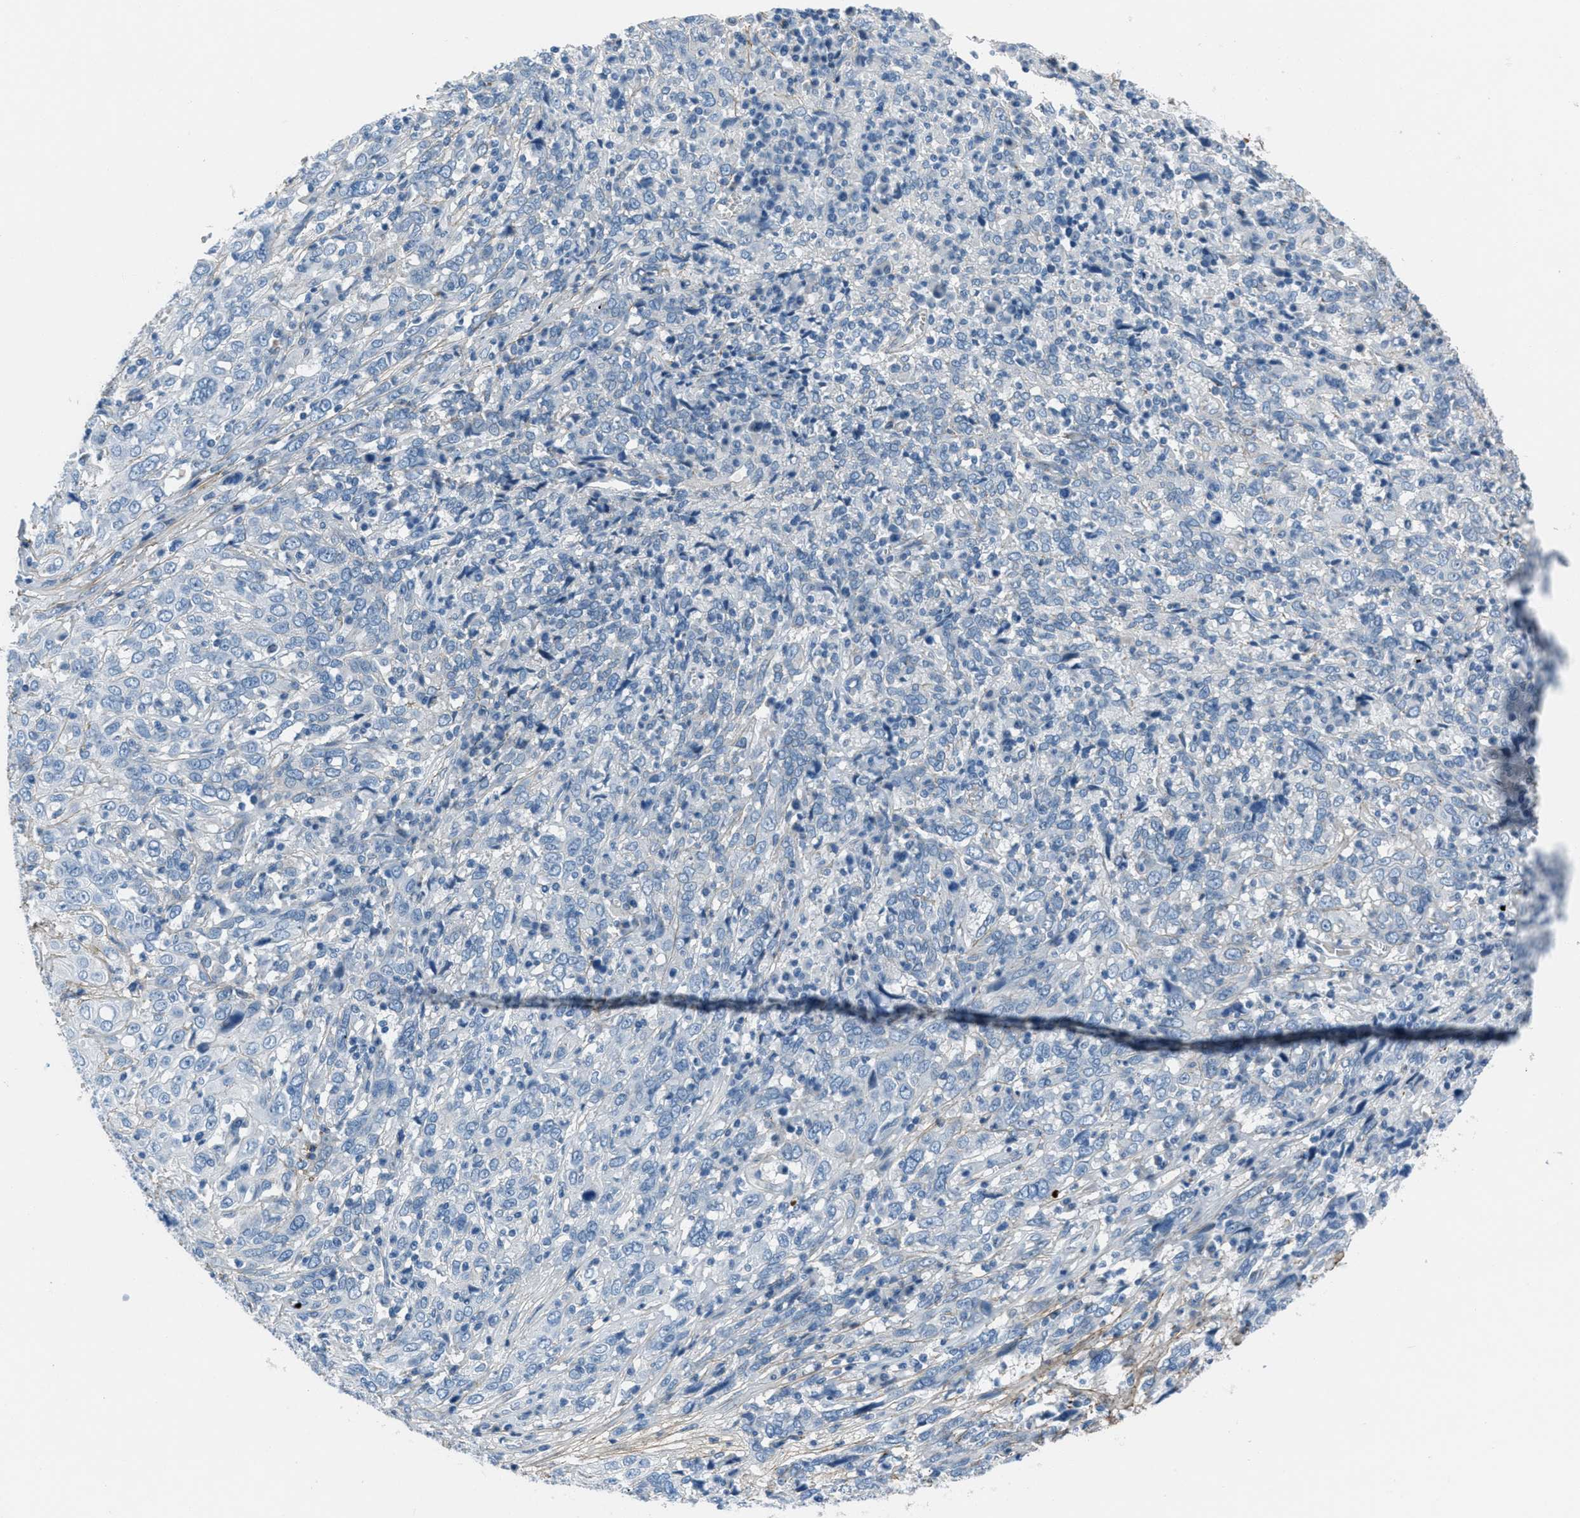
{"staining": {"intensity": "negative", "quantity": "none", "location": "none"}, "tissue": "cervical cancer", "cell_type": "Tumor cells", "image_type": "cancer", "snomed": [{"axis": "morphology", "description": "Squamous cell carcinoma, NOS"}, {"axis": "topography", "description": "Cervix"}], "caption": "A histopathology image of human cervical cancer (squamous cell carcinoma) is negative for staining in tumor cells.", "gene": "FBN1", "patient": {"sex": "female", "age": 46}}